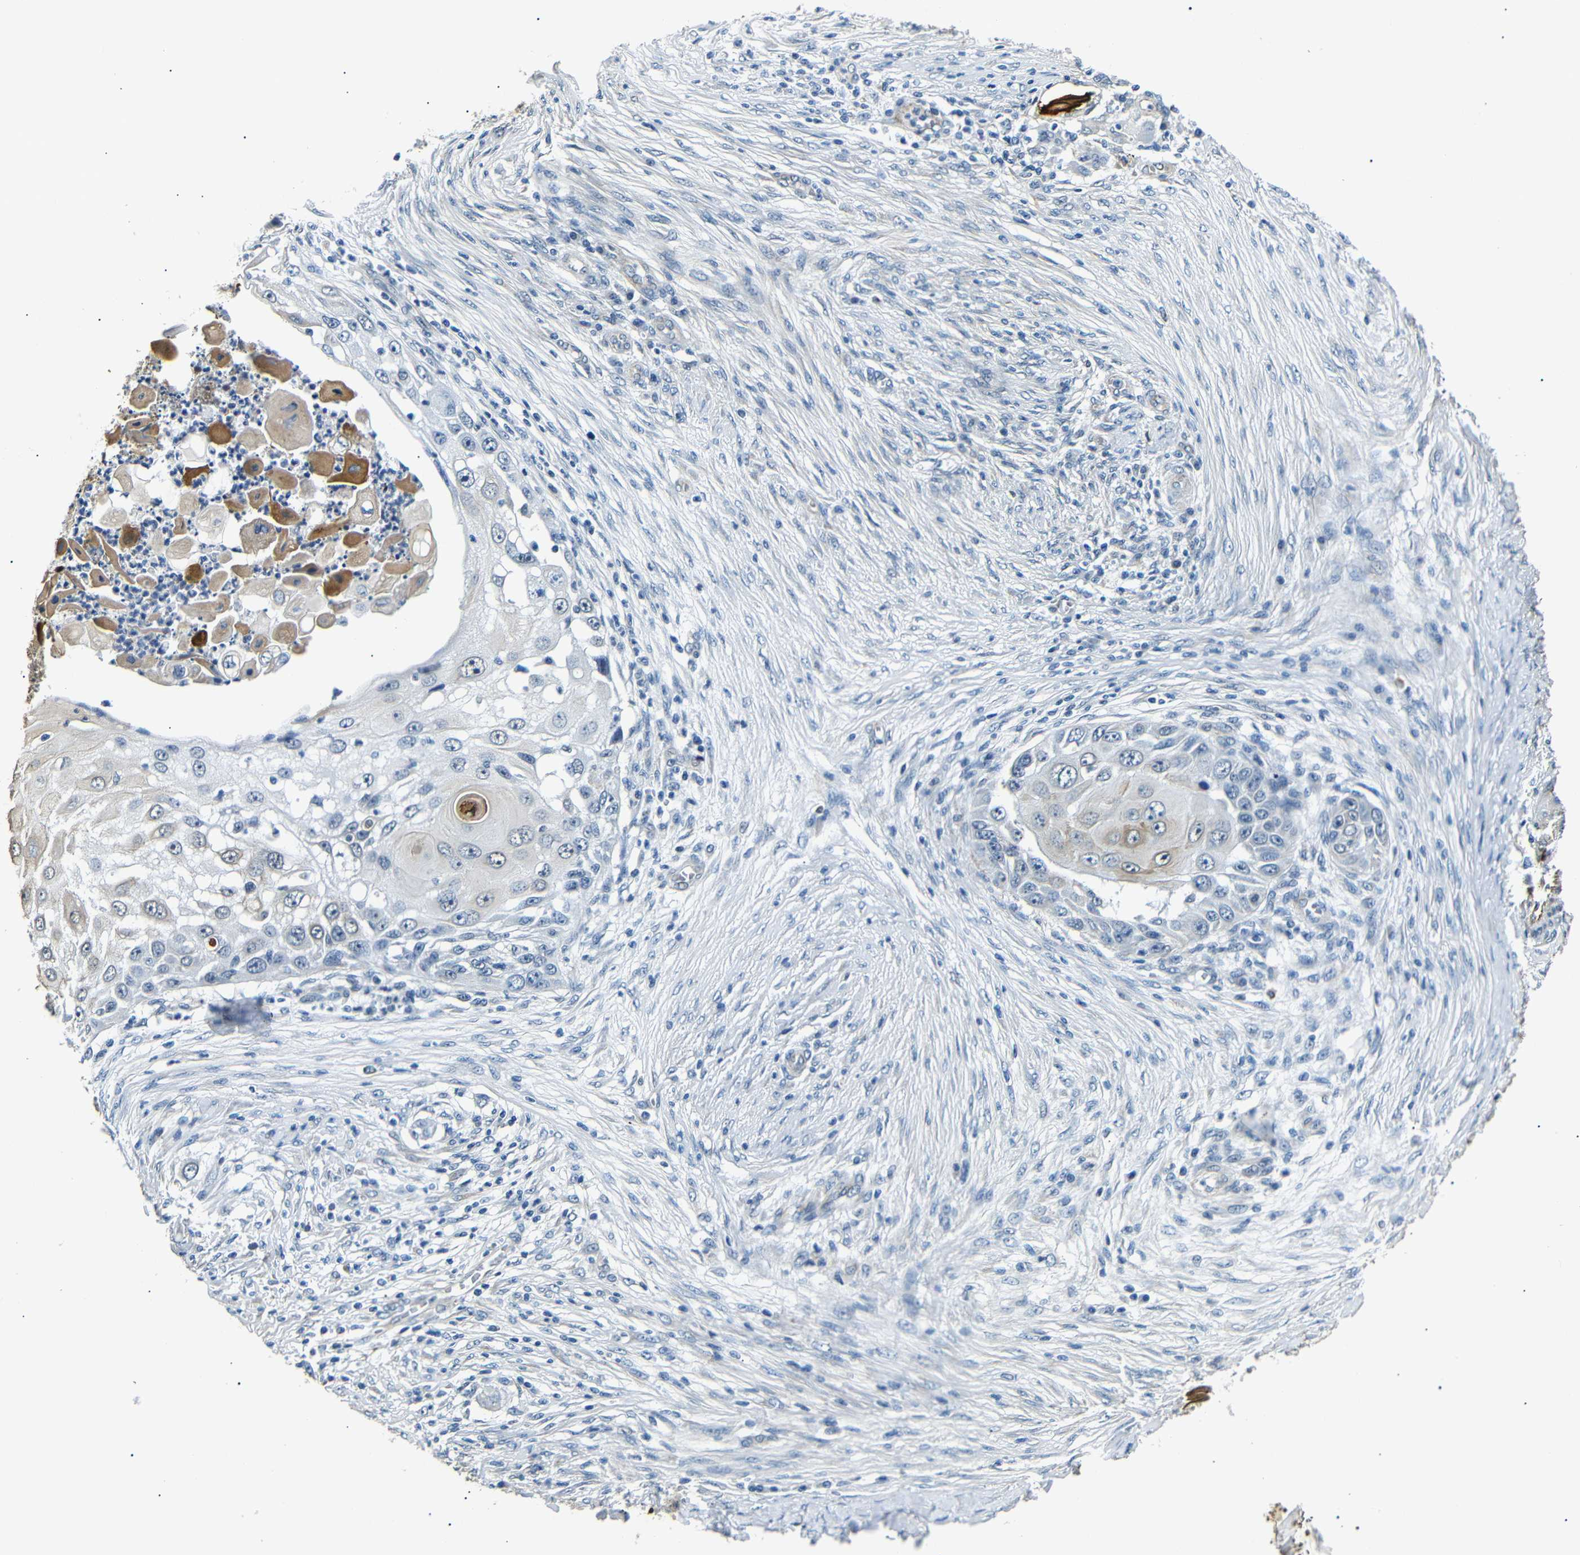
{"staining": {"intensity": "negative", "quantity": "none", "location": "none"}, "tissue": "skin cancer", "cell_type": "Tumor cells", "image_type": "cancer", "snomed": [{"axis": "morphology", "description": "Squamous cell carcinoma, NOS"}, {"axis": "topography", "description": "Skin"}], "caption": "Image shows no protein expression in tumor cells of squamous cell carcinoma (skin) tissue.", "gene": "TAFA1", "patient": {"sex": "female", "age": 44}}